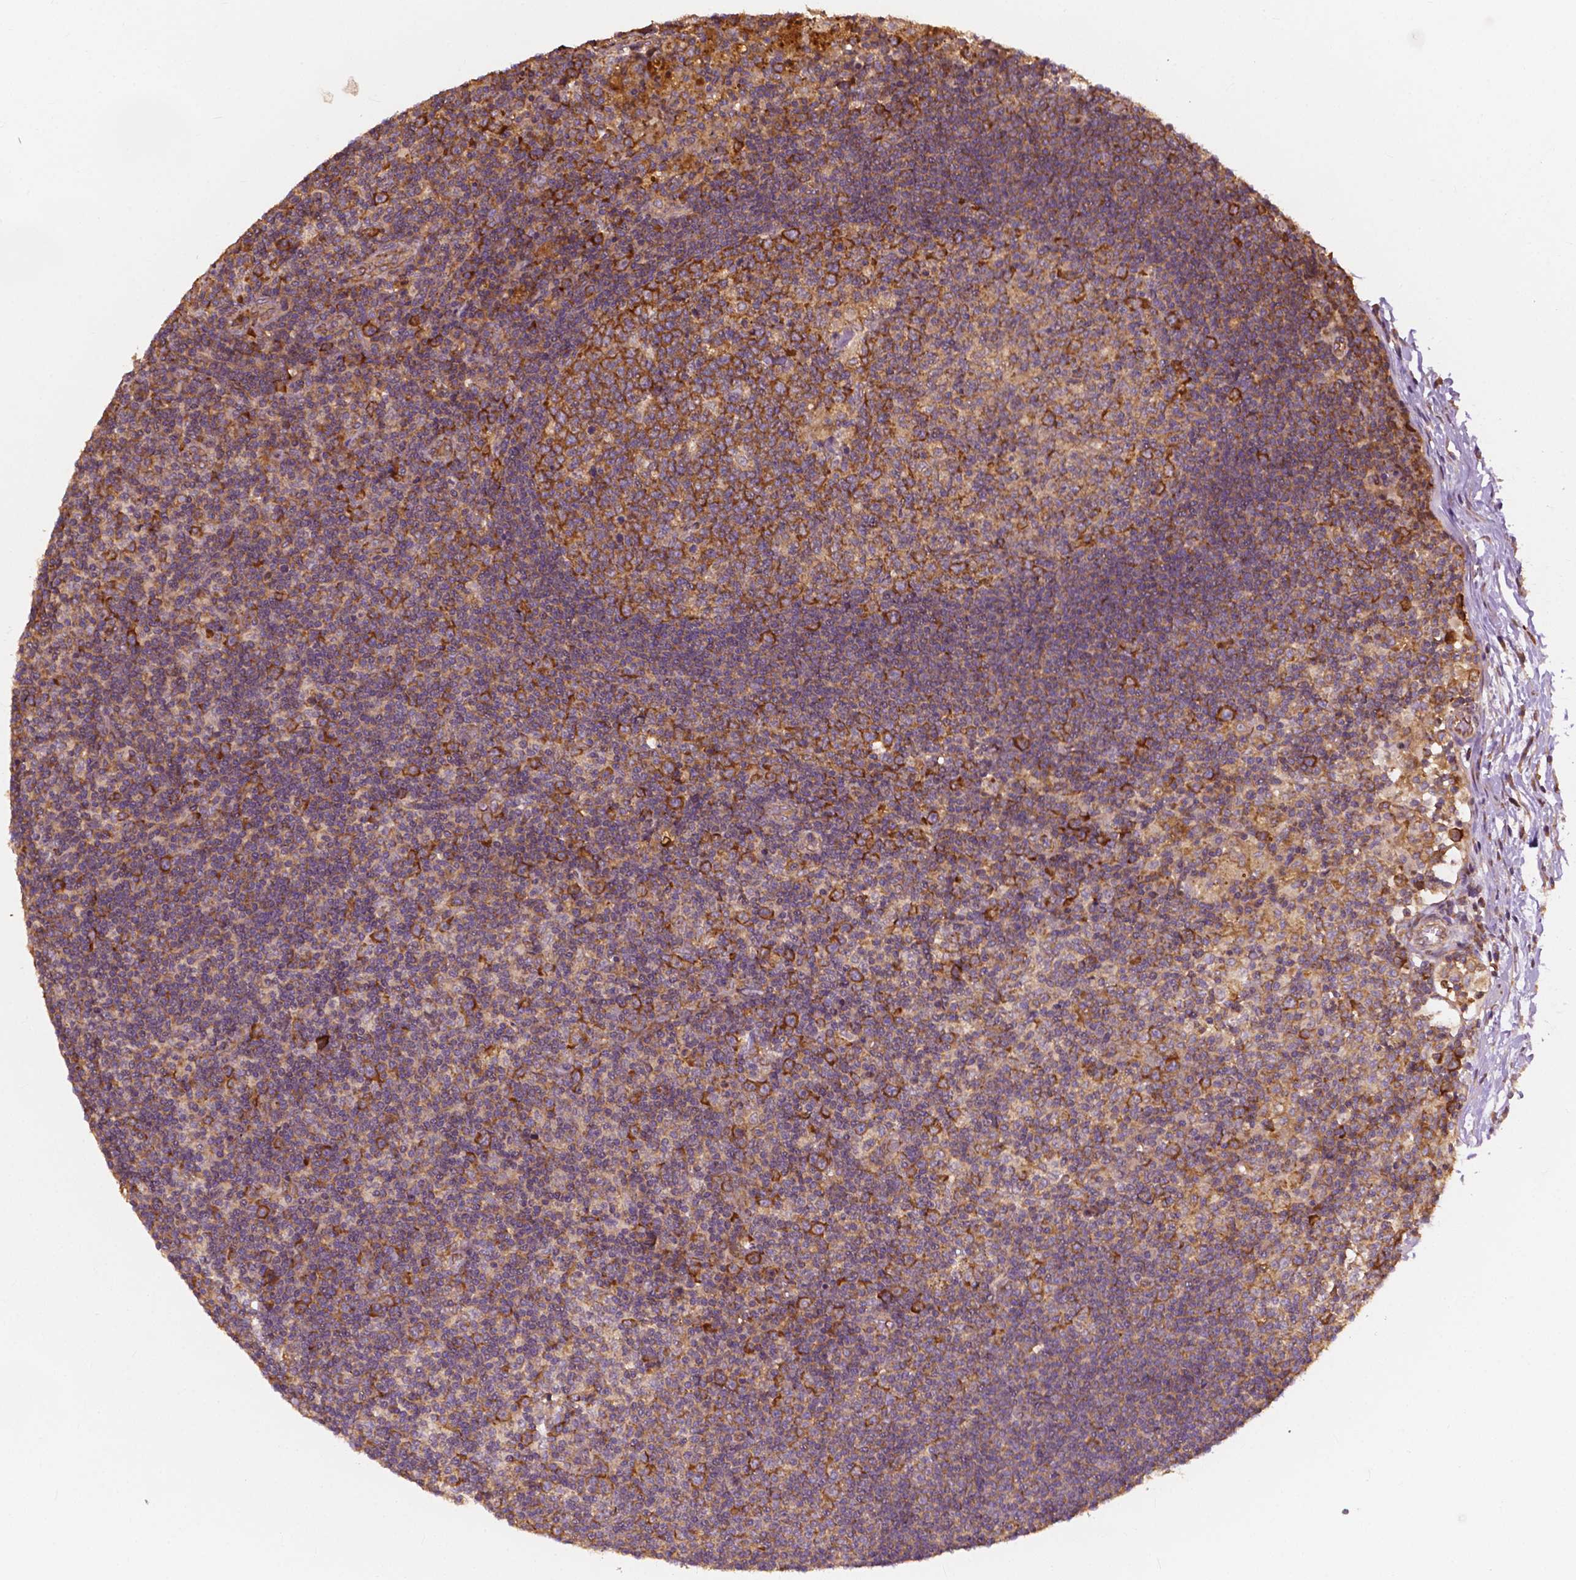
{"staining": {"intensity": "moderate", "quantity": ">75%", "location": "cytoplasmic/membranous"}, "tissue": "lymph node", "cell_type": "Germinal center cells", "image_type": "normal", "snomed": [{"axis": "morphology", "description": "Normal tissue, NOS"}, {"axis": "topography", "description": "Lymph node"}], "caption": "DAB immunohistochemical staining of unremarkable human lymph node shows moderate cytoplasmic/membranous protein staining in approximately >75% of germinal center cells. (DAB IHC, brown staining for protein, blue staining for nuclei).", "gene": "G3BP1", "patient": {"sex": "female", "age": 72}}